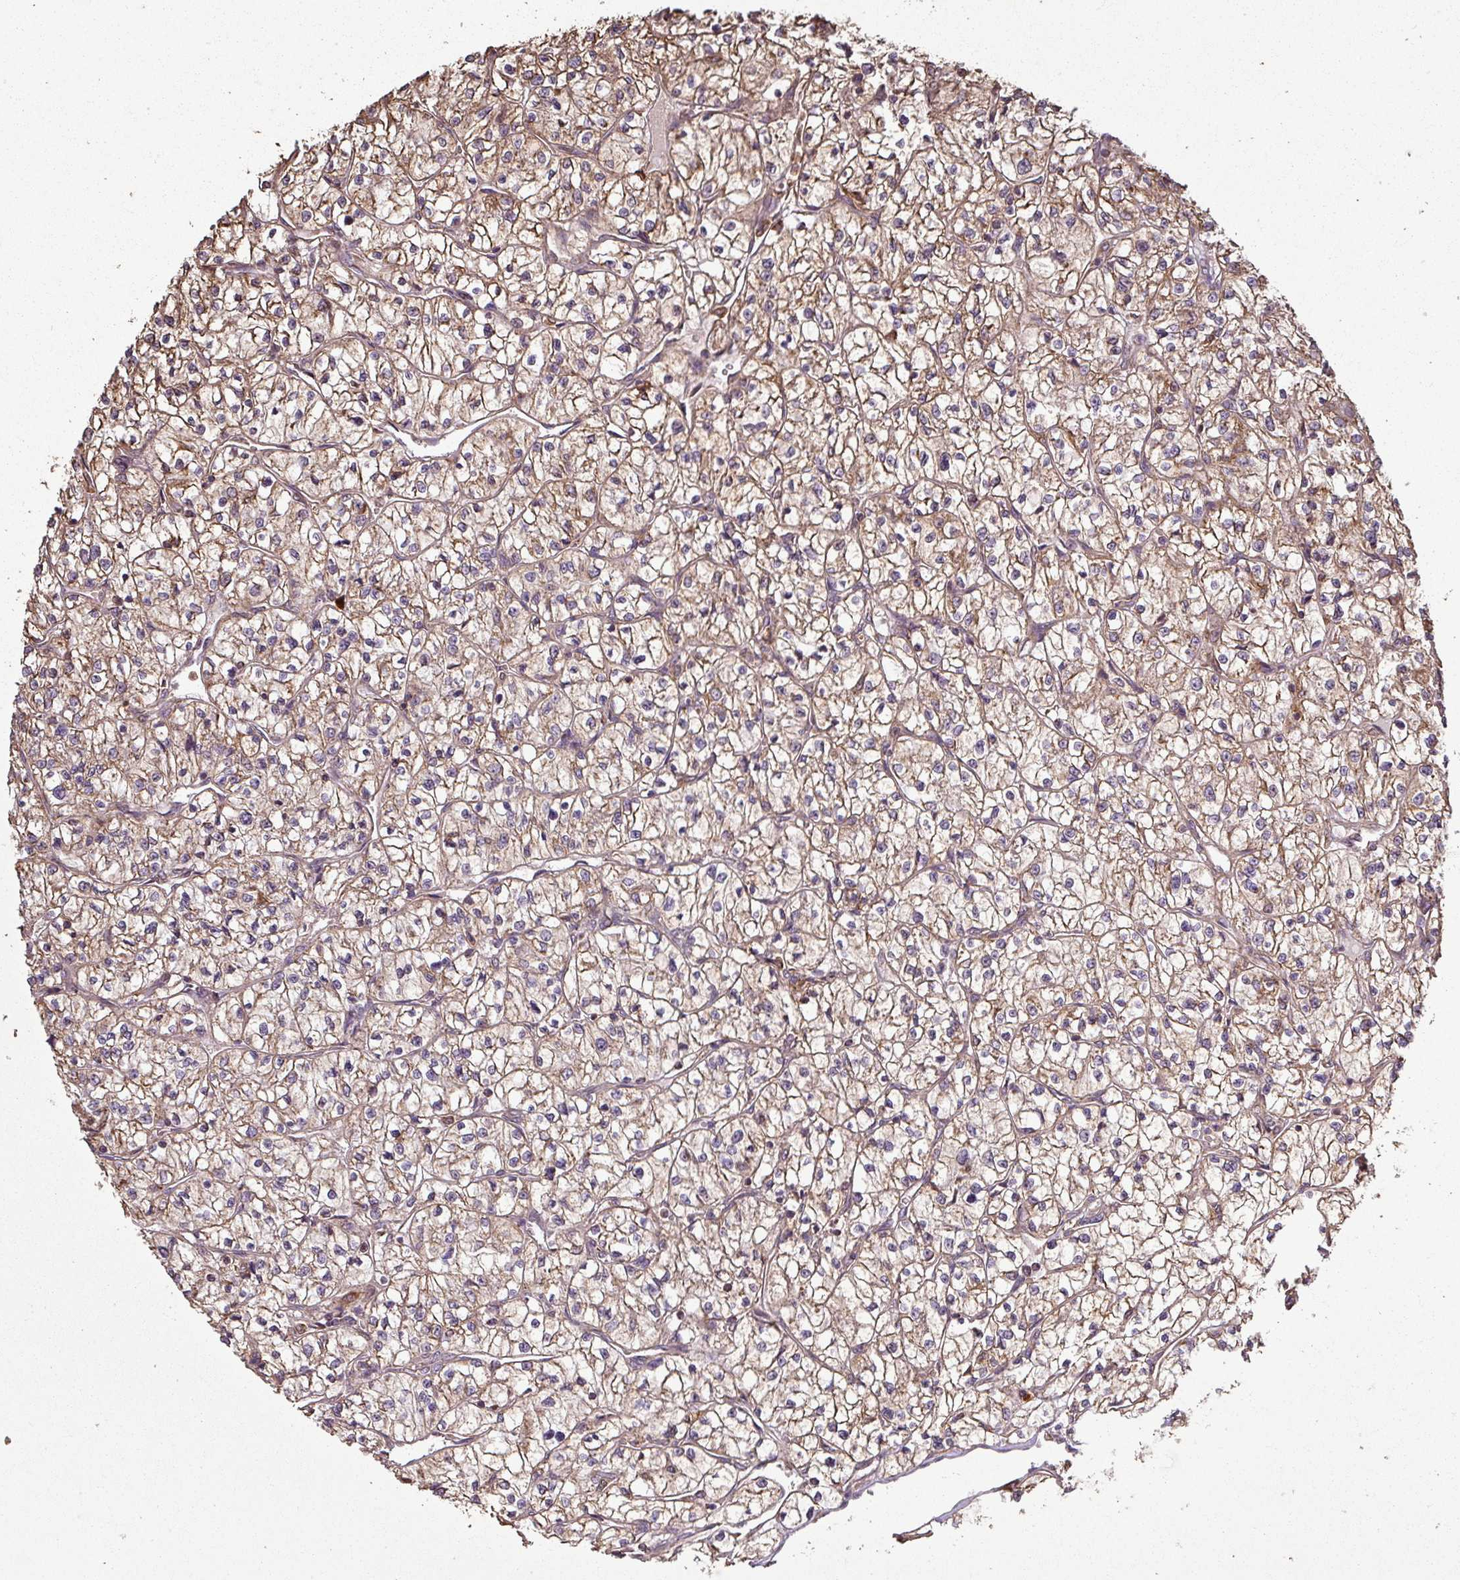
{"staining": {"intensity": "moderate", "quantity": ">75%", "location": "cytoplasmic/membranous"}, "tissue": "renal cancer", "cell_type": "Tumor cells", "image_type": "cancer", "snomed": [{"axis": "morphology", "description": "Adenocarcinoma, NOS"}, {"axis": "topography", "description": "Kidney"}], "caption": "Immunohistochemistry micrograph of human renal cancer (adenocarcinoma) stained for a protein (brown), which reveals medium levels of moderate cytoplasmic/membranous positivity in approximately >75% of tumor cells.", "gene": "PLEKHM1", "patient": {"sex": "female", "age": 64}}